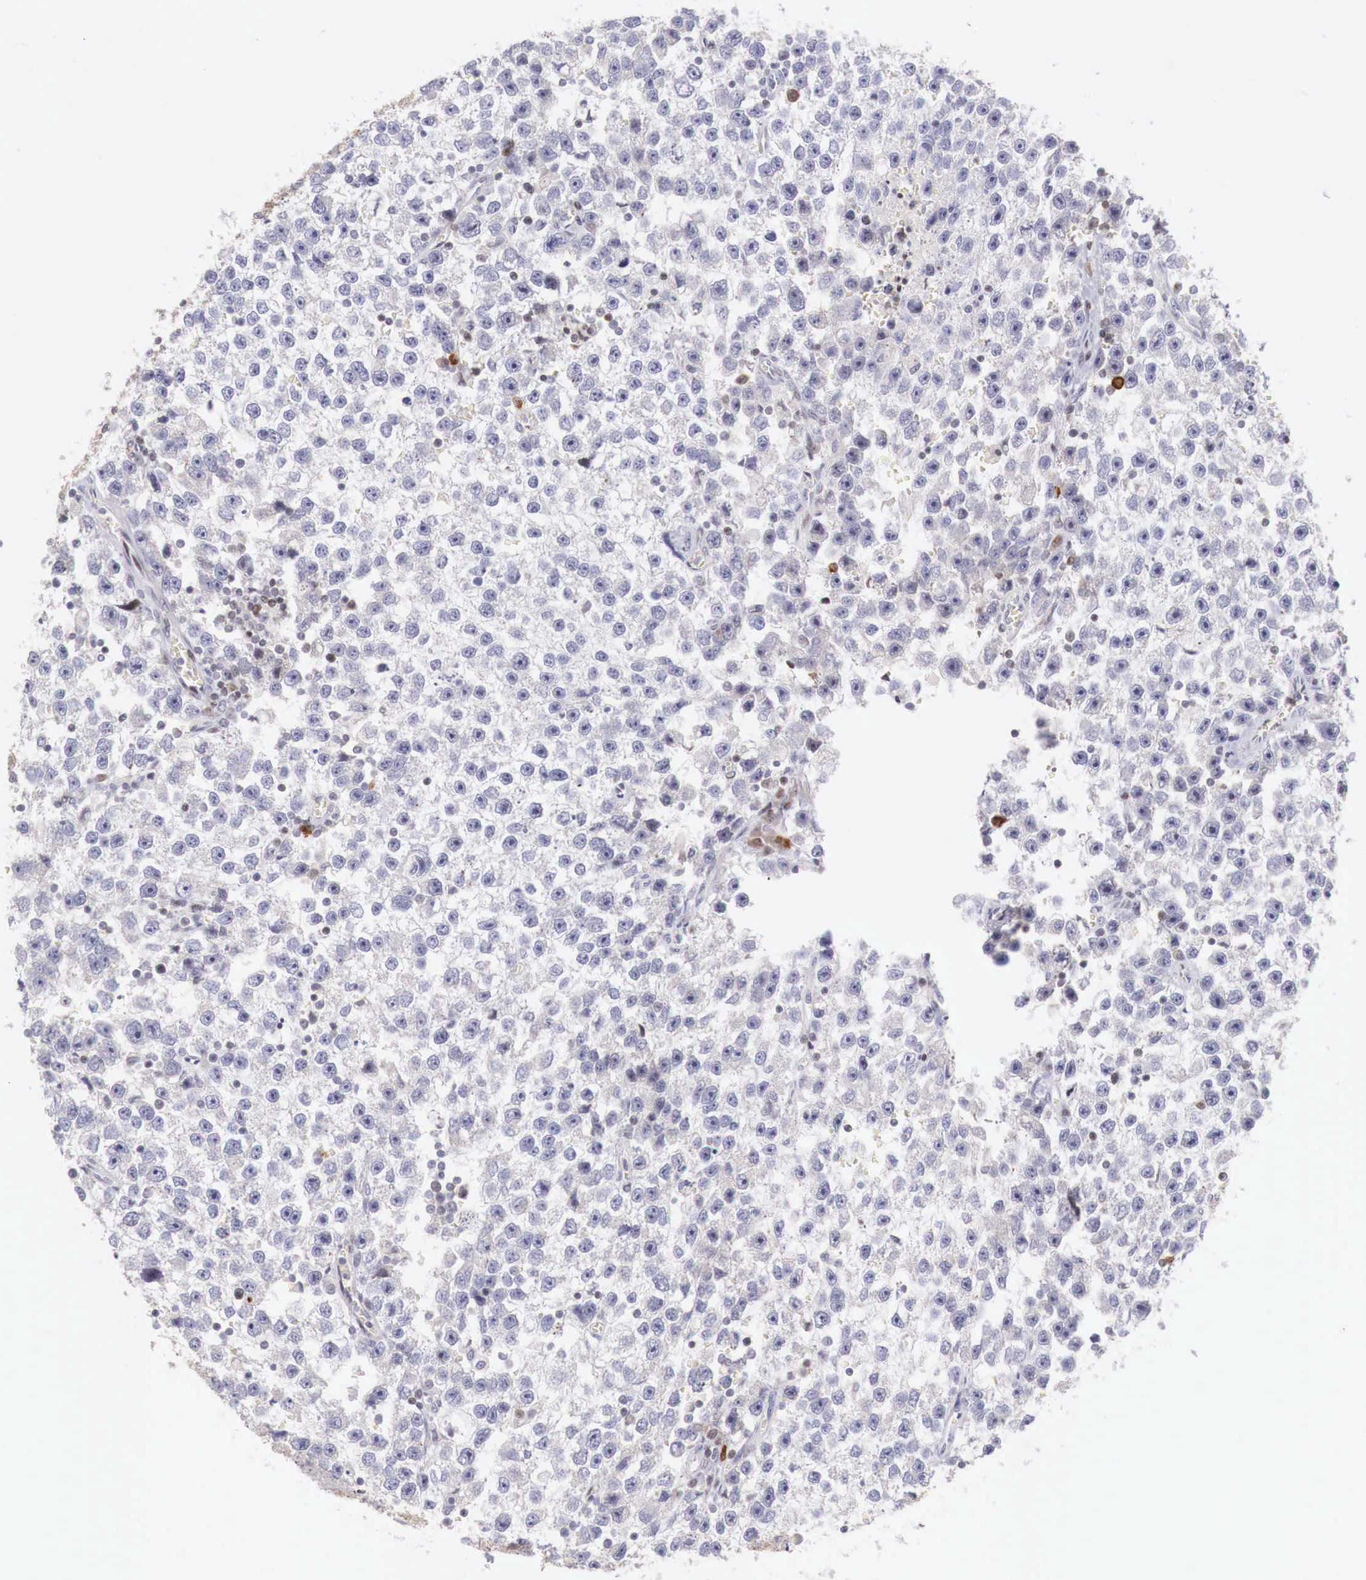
{"staining": {"intensity": "negative", "quantity": "none", "location": "none"}, "tissue": "testis cancer", "cell_type": "Tumor cells", "image_type": "cancer", "snomed": [{"axis": "morphology", "description": "Seminoma, NOS"}, {"axis": "topography", "description": "Testis"}], "caption": "Tumor cells show no significant staining in seminoma (testis).", "gene": "CLCN5", "patient": {"sex": "male", "age": 33}}